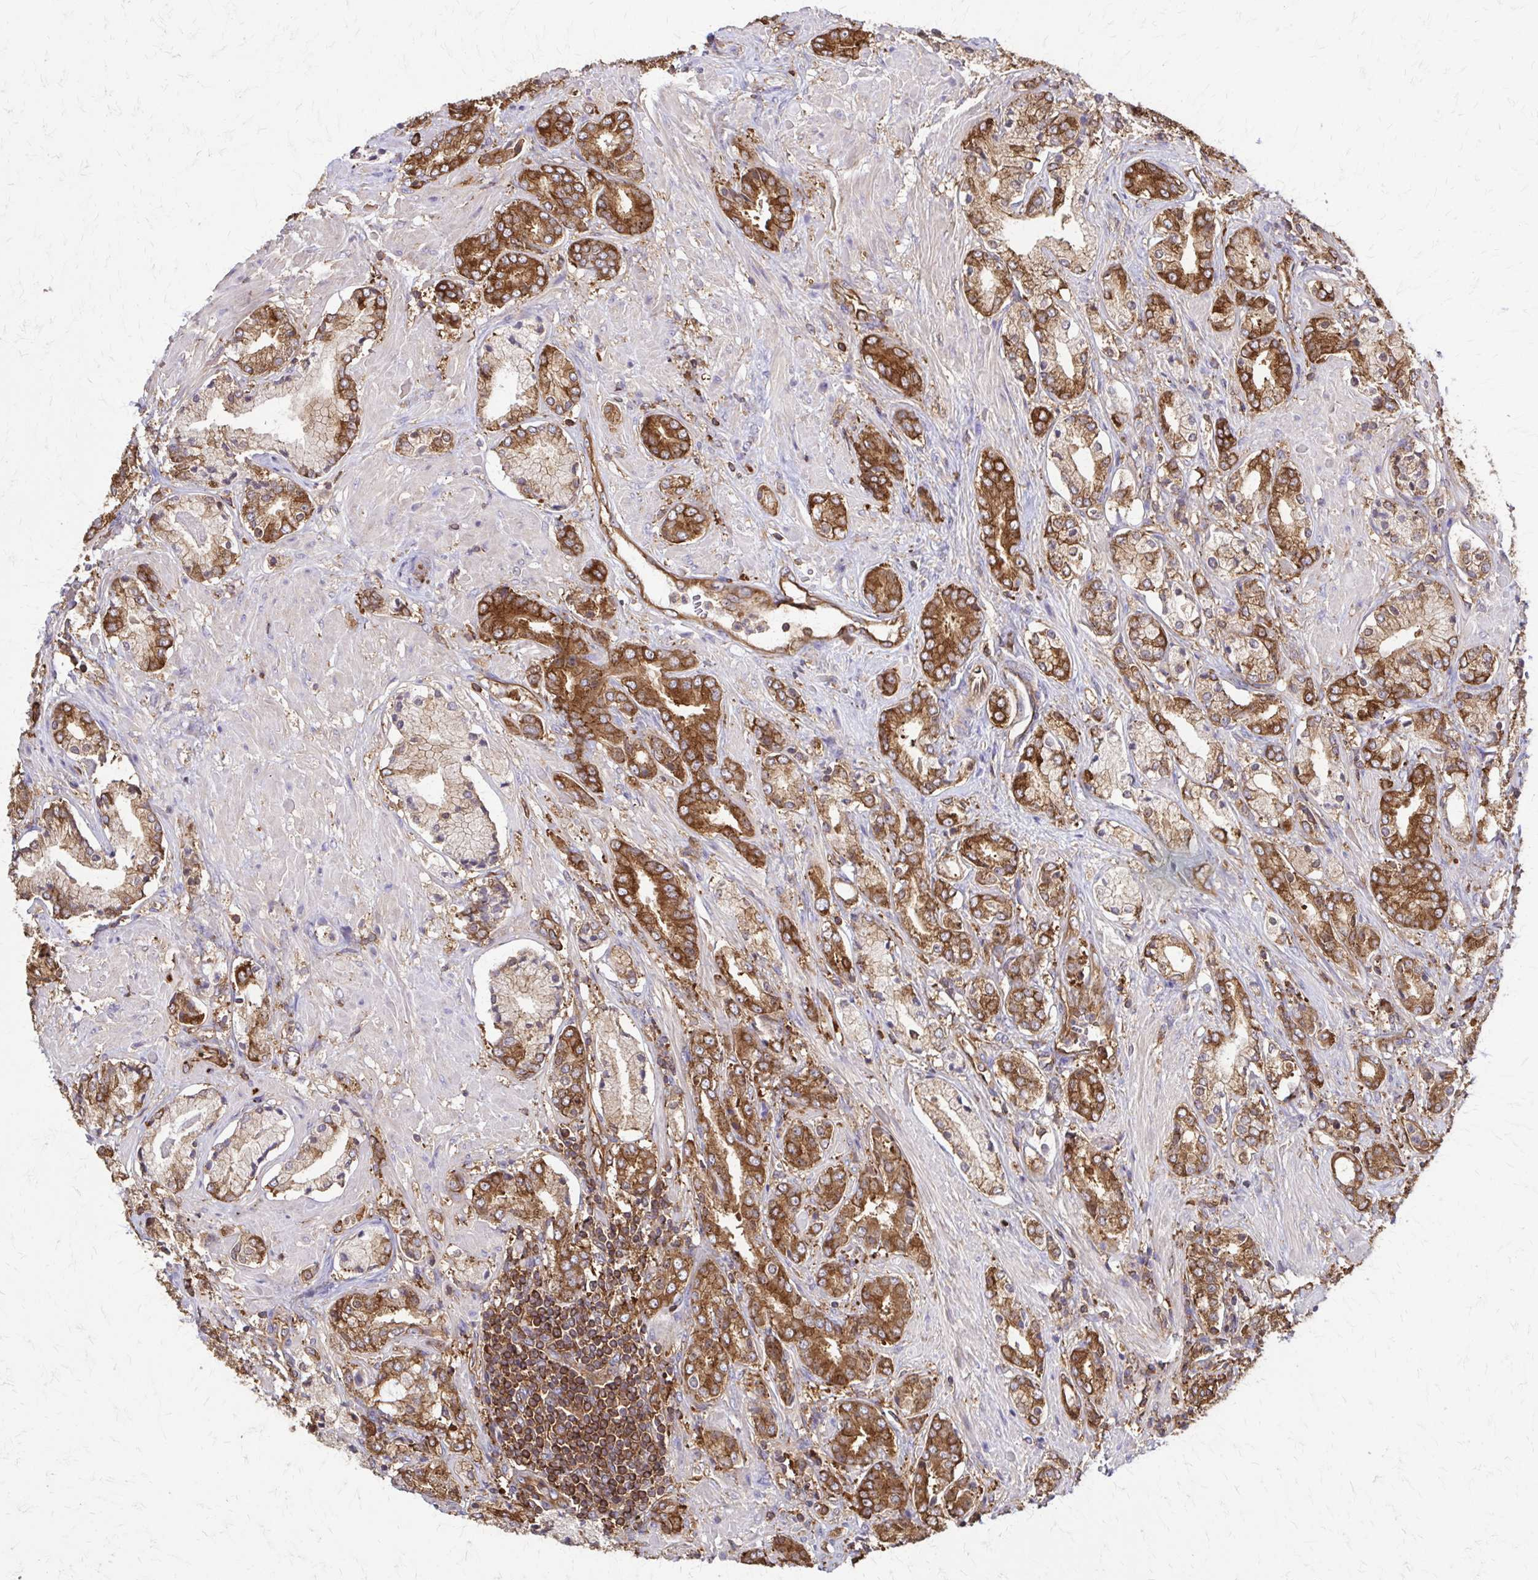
{"staining": {"intensity": "strong", "quantity": ">75%", "location": "cytoplasmic/membranous"}, "tissue": "prostate cancer", "cell_type": "Tumor cells", "image_type": "cancer", "snomed": [{"axis": "morphology", "description": "Adenocarcinoma, High grade"}, {"axis": "topography", "description": "Prostate"}], "caption": "Prostate adenocarcinoma (high-grade) stained with a protein marker displays strong staining in tumor cells.", "gene": "EEF2", "patient": {"sex": "male", "age": 56}}